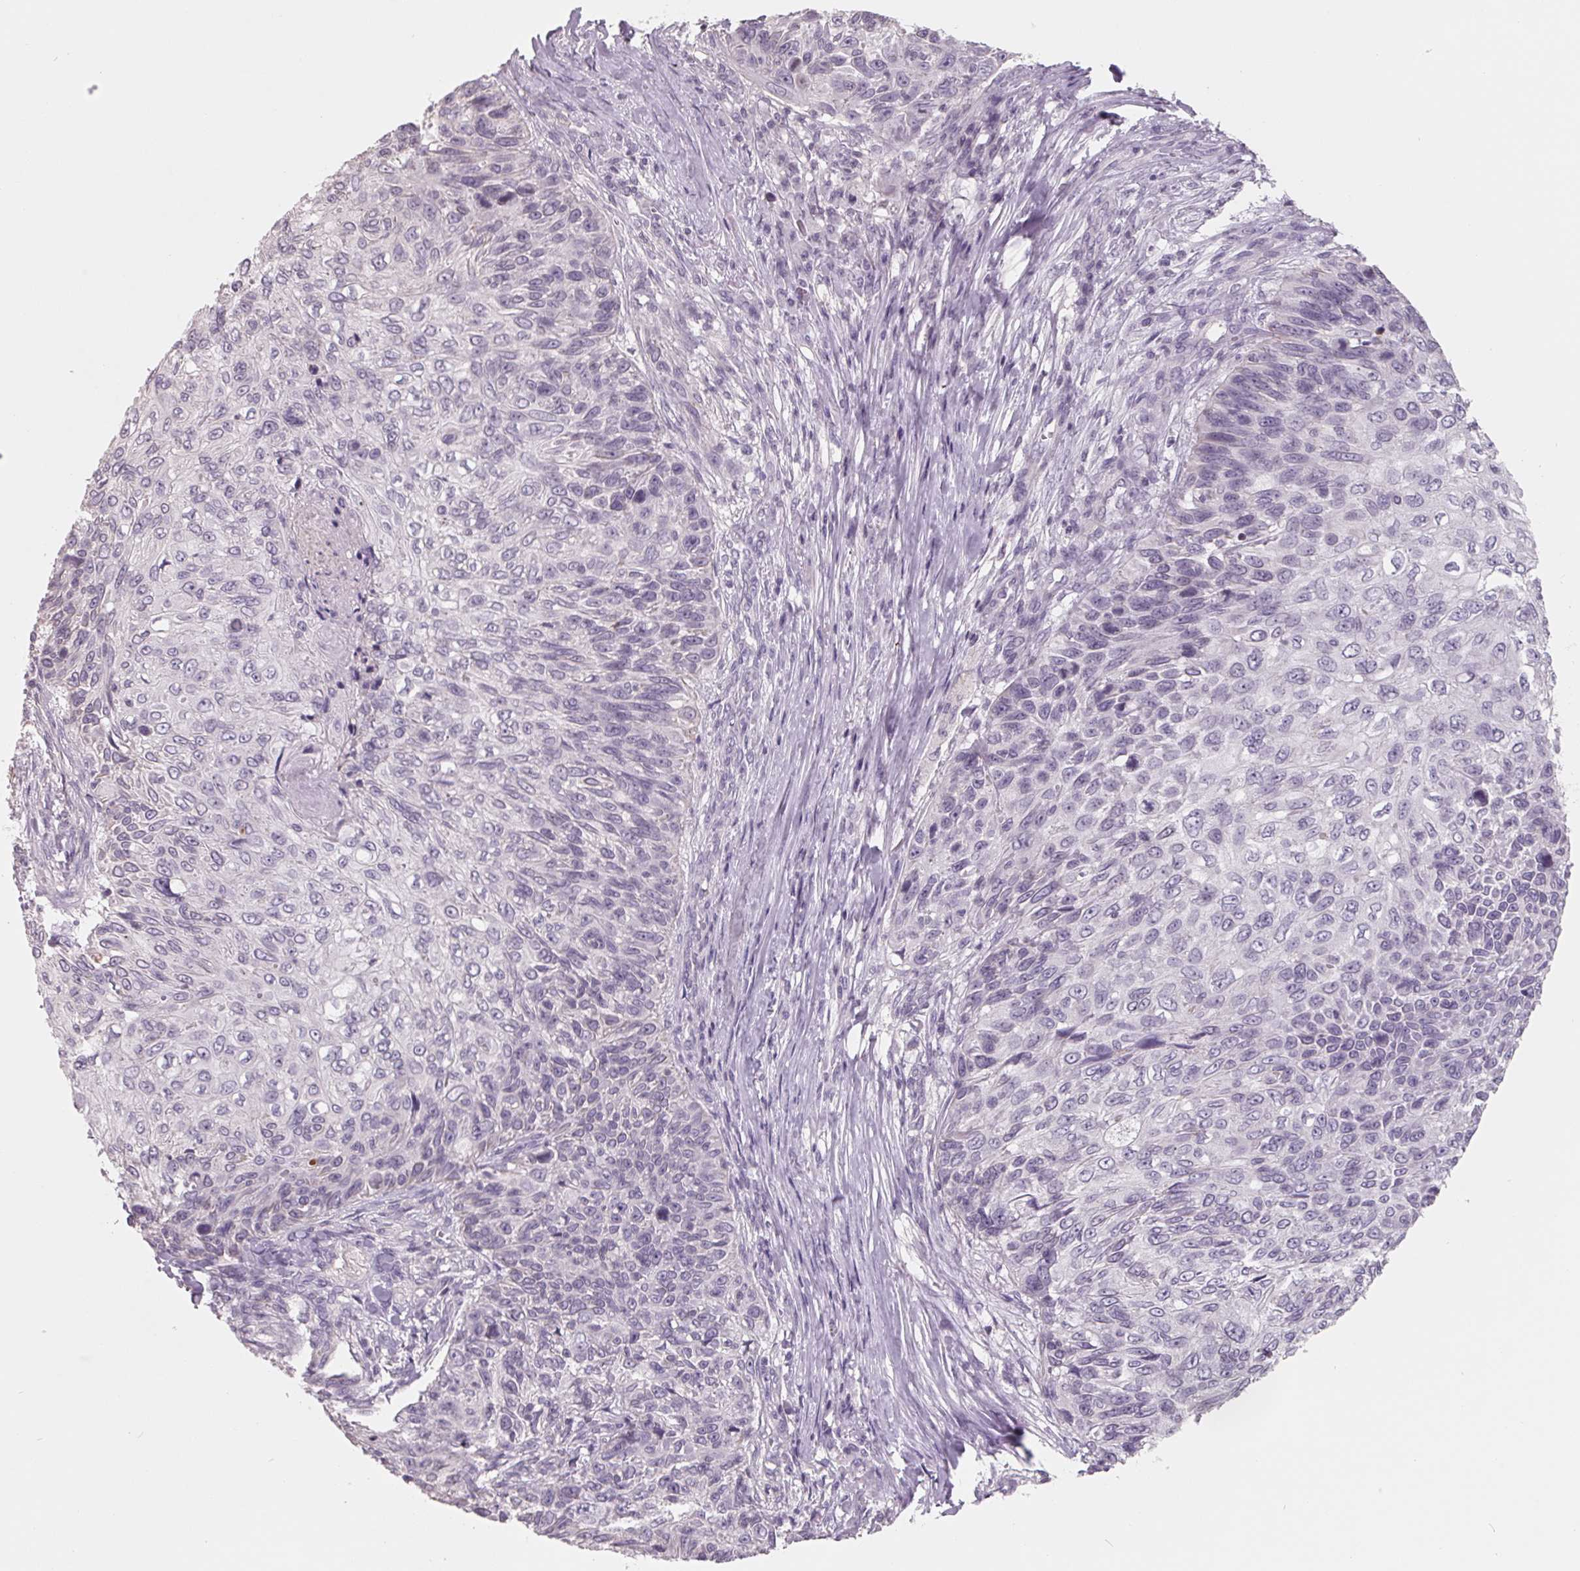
{"staining": {"intensity": "negative", "quantity": "none", "location": "none"}, "tissue": "skin cancer", "cell_type": "Tumor cells", "image_type": "cancer", "snomed": [{"axis": "morphology", "description": "Squamous cell carcinoma, NOS"}, {"axis": "topography", "description": "Skin"}], "caption": "Tumor cells show no significant positivity in skin cancer.", "gene": "FTCD", "patient": {"sex": "male", "age": 92}}